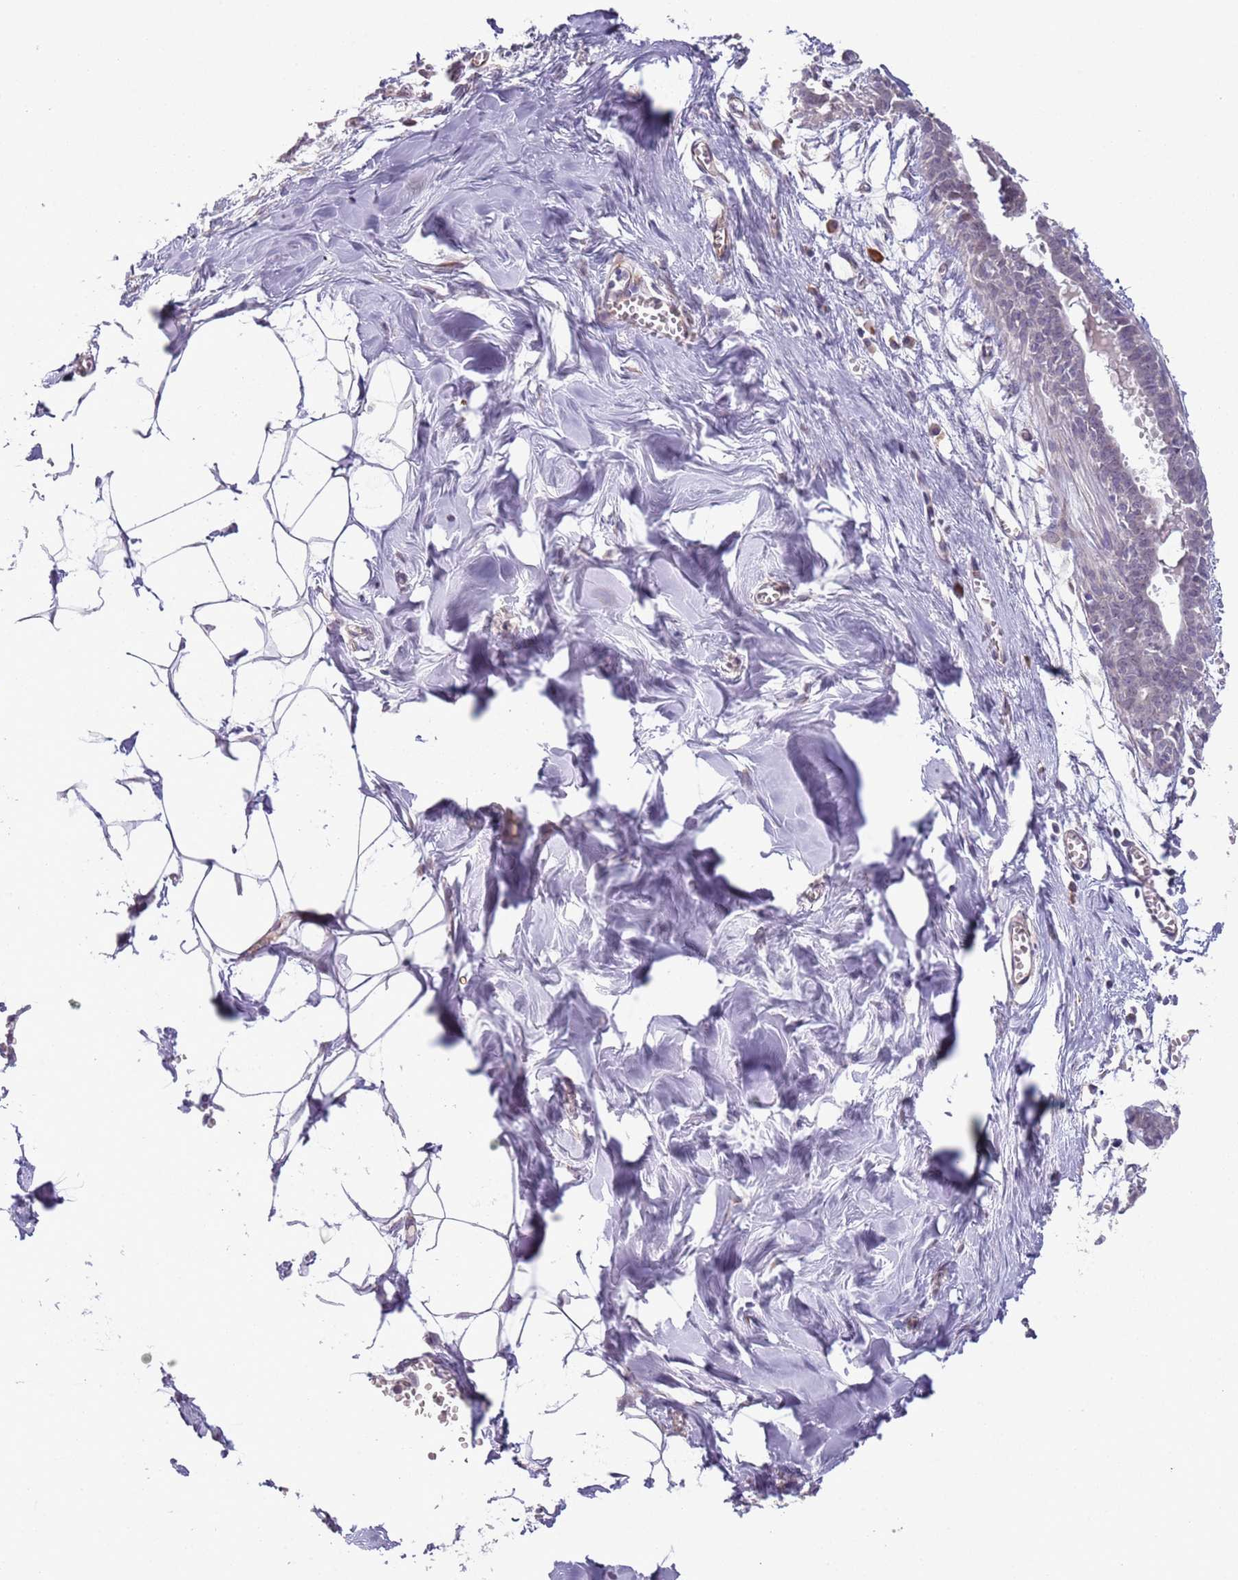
{"staining": {"intensity": "negative", "quantity": "none", "location": "none"}, "tissue": "breast", "cell_type": "Adipocytes", "image_type": "normal", "snomed": [{"axis": "morphology", "description": "Normal tissue, NOS"}, {"axis": "topography", "description": "Breast"}], "caption": "Immunohistochemistry photomicrograph of unremarkable breast: breast stained with DAB exhibits no significant protein staining in adipocytes. (DAB (3,3'-diaminobenzidine) immunohistochemistry (IHC) with hematoxylin counter stain).", "gene": "ENSG00000271254", "patient": {"sex": "female", "age": 27}}